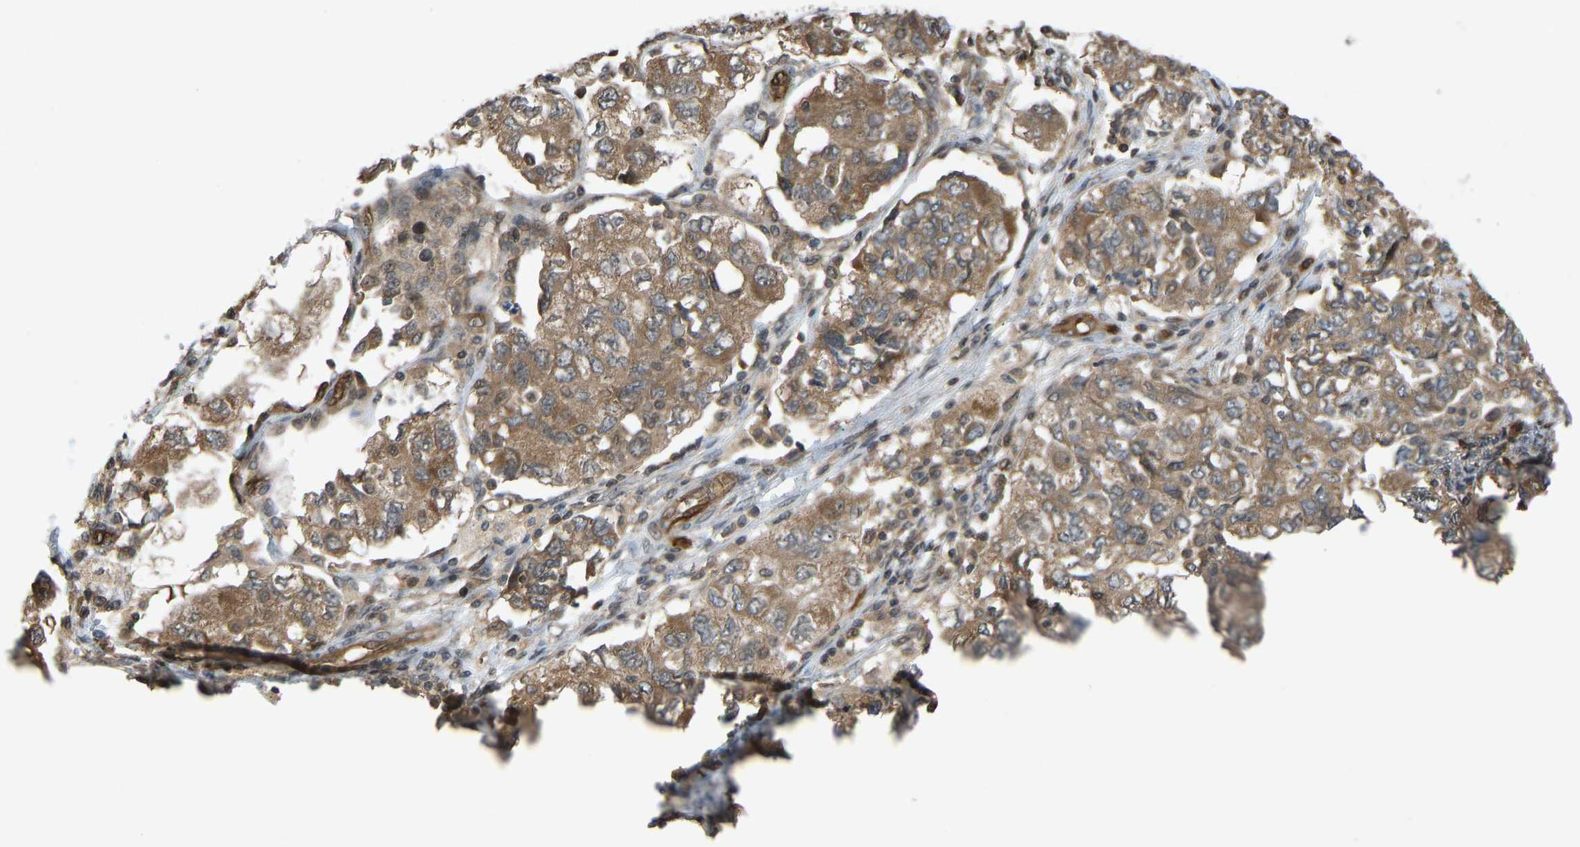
{"staining": {"intensity": "moderate", "quantity": ">75%", "location": "cytoplasmic/membranous"}, "tissue": "ovarian cancer", "cell_type": "Tumor cells", "image_type": "cancer", "snomed": [{"axis": "morphology", "description": "Carcinoma, NOS"}, {"axis": "morphology", "description": "Cystadenocarcinoma, serous, NOS"}, {"axis": "topography", "description": "Ovary"}], "caption": "A high-resolution micrograph shows immunohistochemistry staining of carcinoma (ovarian), which shows moderate cytoplasmic/membranous staining in approximately >75% of tumor cells.", "gene": "CCT8", "patient": {"sex": "female", "age": 69}}